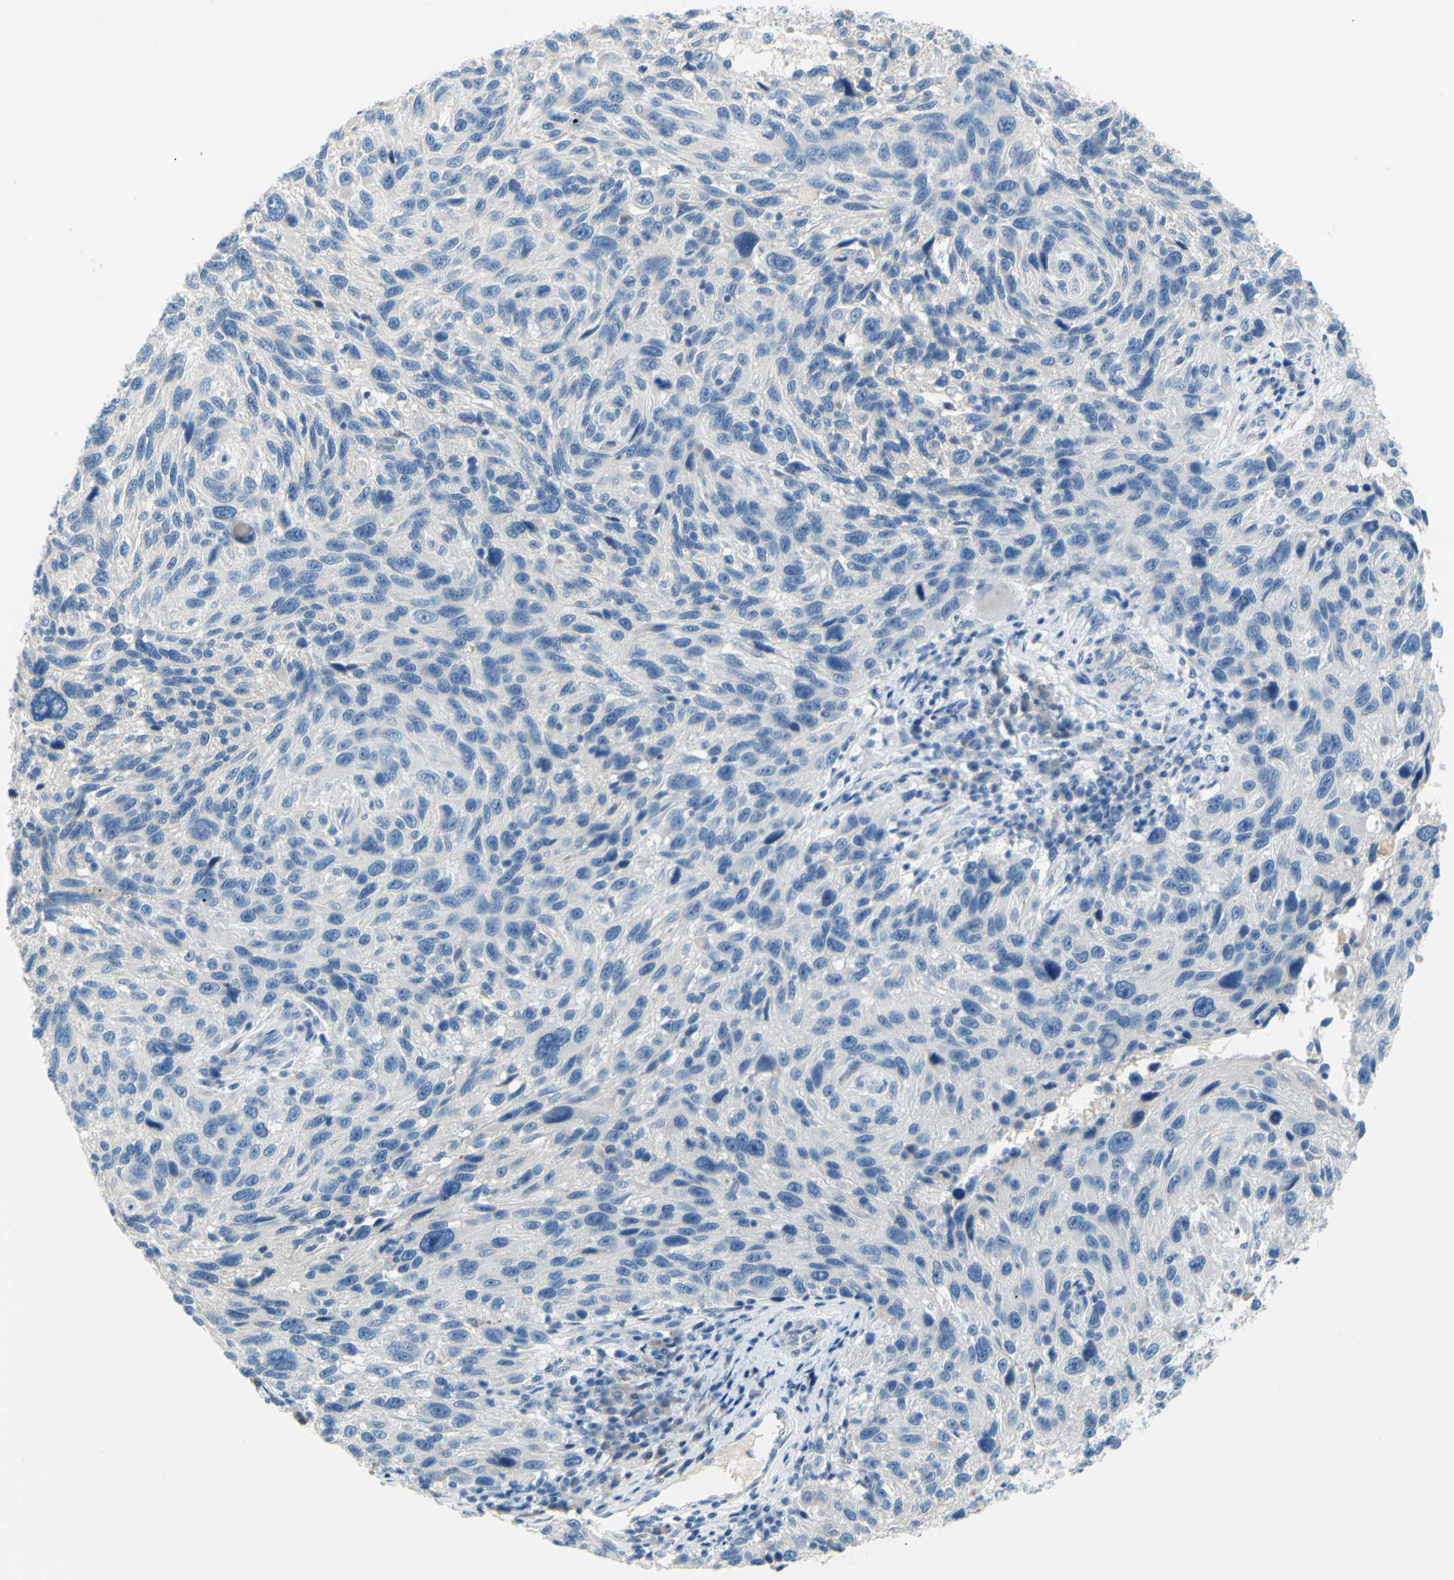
{"staining": {"intensity": "negative", "quantity": "none", "location": "none"}, "tissue": "melanoma", "cell_type": "Tumor cells", "image_type": "cancer", "snomed": [{"axis": "morphology", "description": "Malignant melanoma, NOS"}, {"axis": "topography", "description": "Skin"}], "caption": "Immunohistochemistry (IHC) histopathology image of malignant melanoma stained for a protein (brown), which demonstrates no positivity in tumor cells.", "gene": "SLC1A2", "patient": {"sex": "male", "age": 53}}